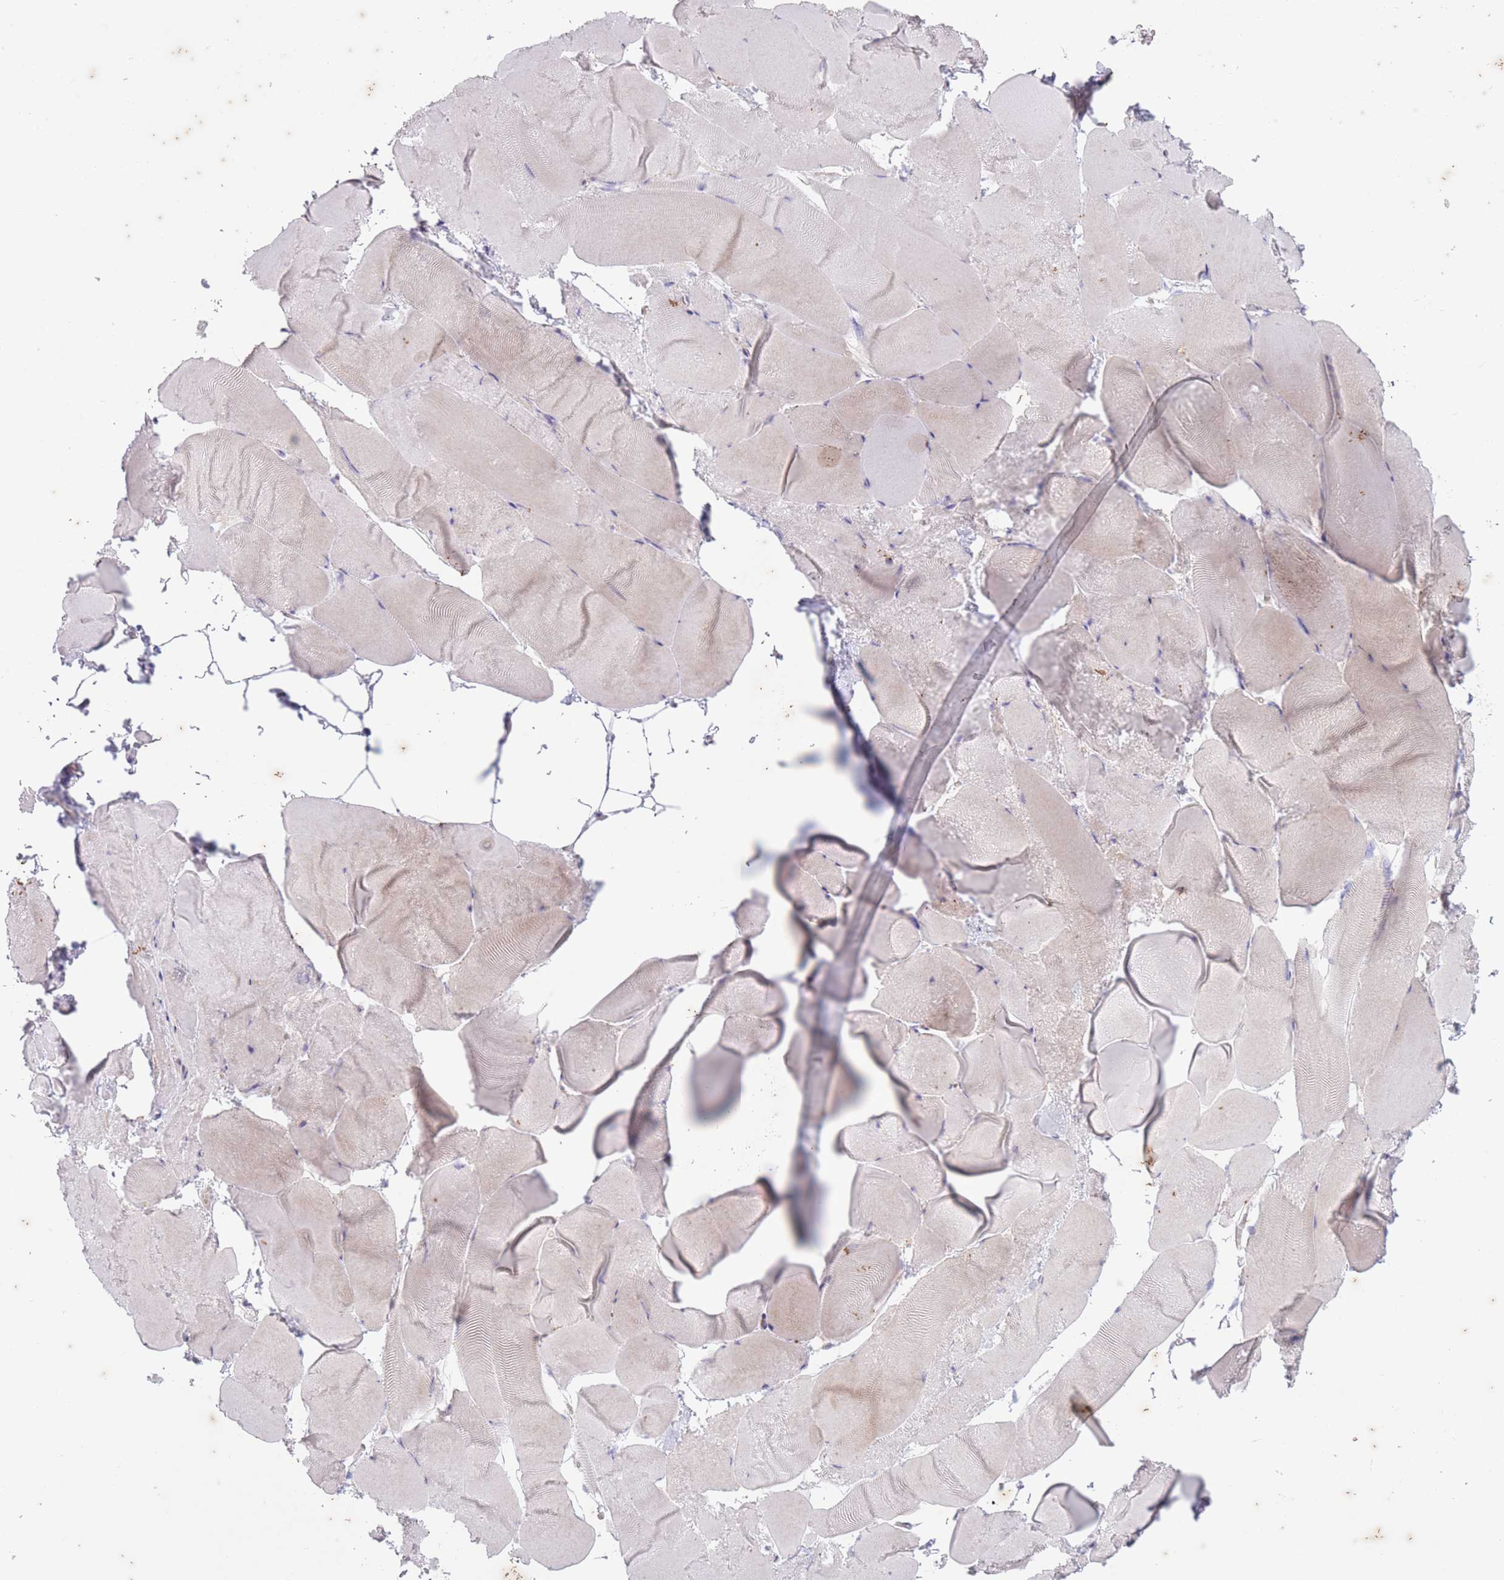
{"staining": {"intensity": "negative", "quantity": "none", "location": "none"}, "tissue": "skeletal muscle", "cell_type": "Myocytes", "image_type": "normal", "snomed": [{"axis": "morphology", "description": "Normal tissue, NOS"}, {"axis": "topography", "description": "Skeletal muscle"}], "caption": "Immunohistochemical staining of unremarkable human skeletal muscle reveals no significant positivity in myocytes.", "gene": "ARPIN", "patient": {"sex": "female", "age": 64}}